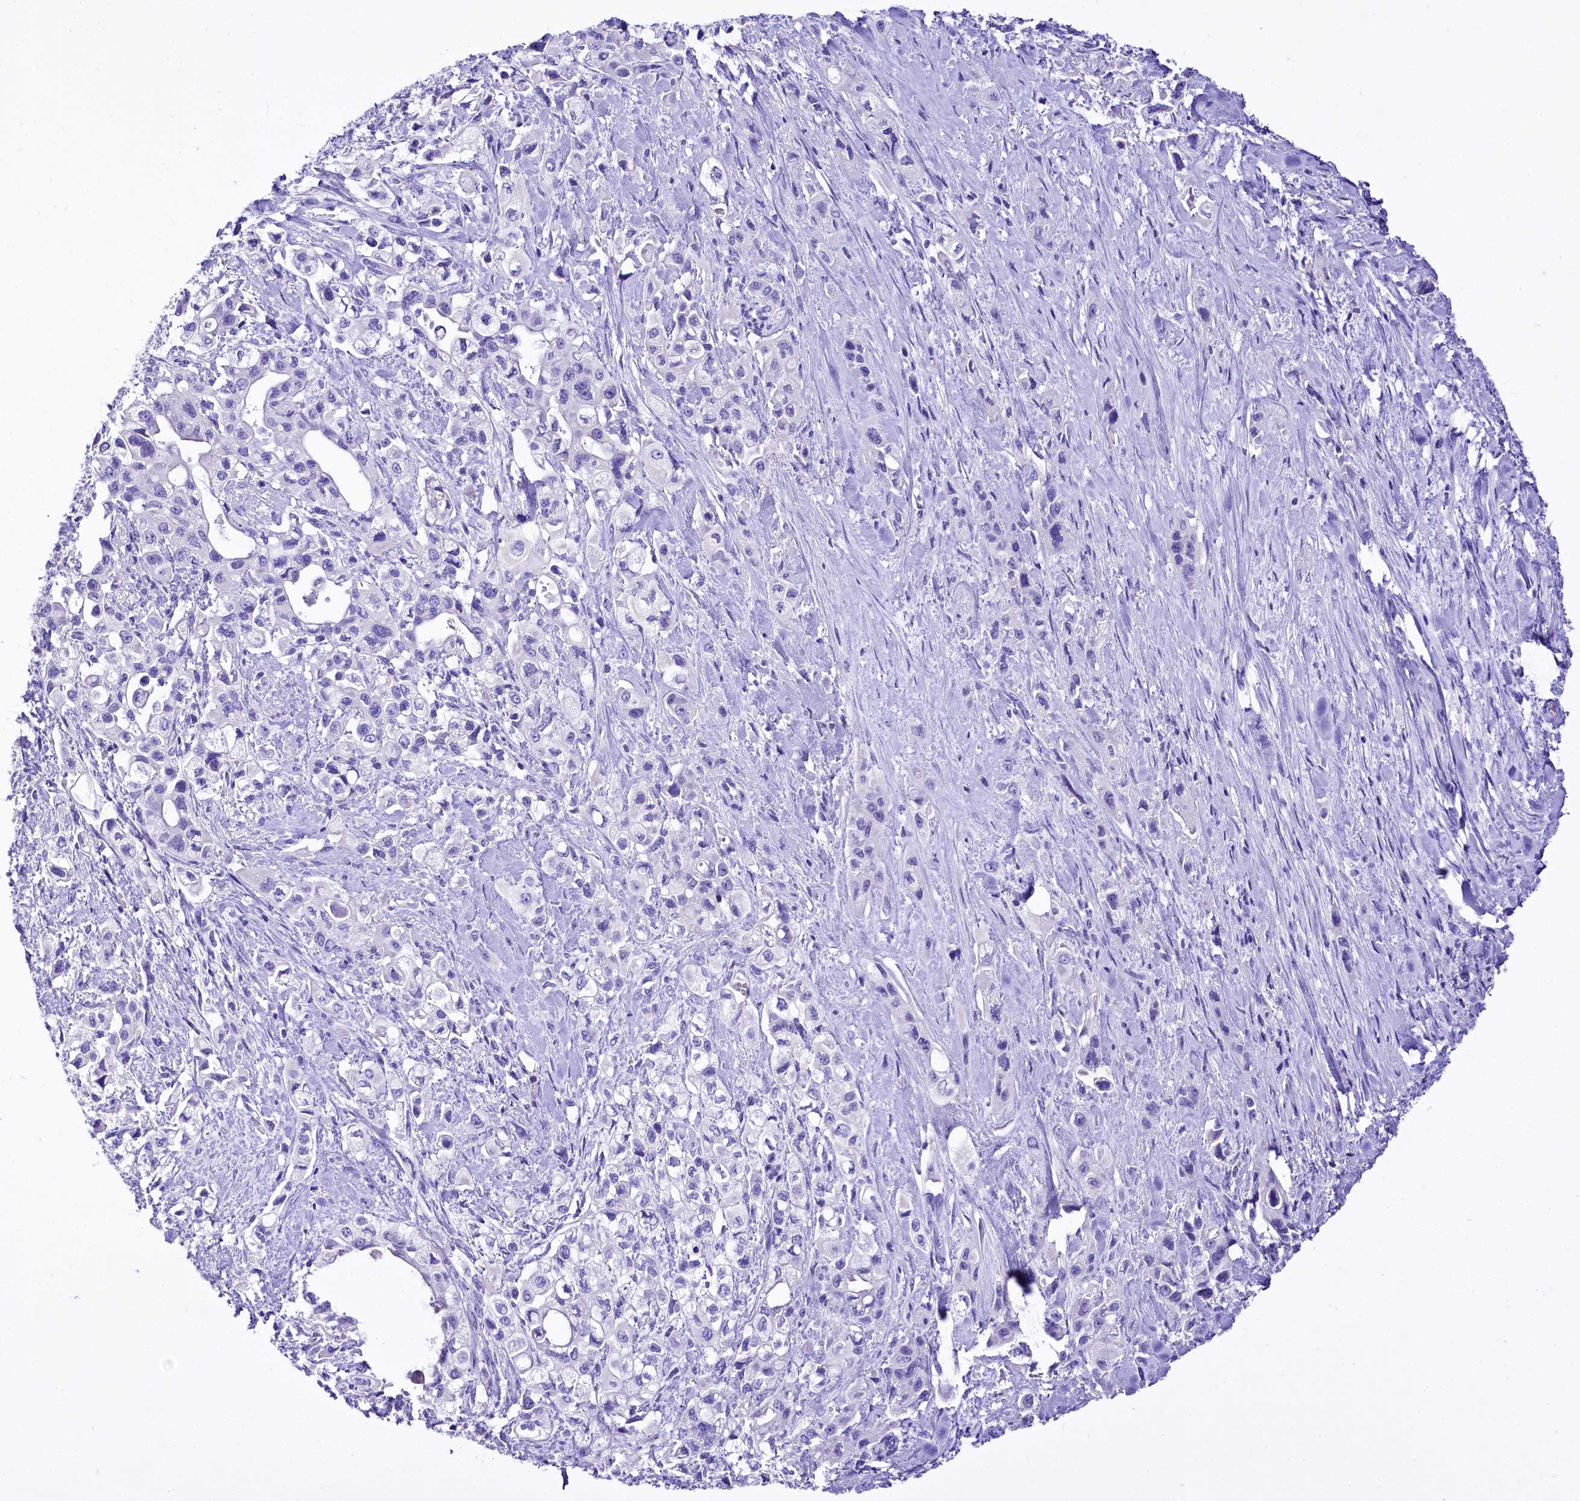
{"staining": {"intensity": "negative", "quantity": "none", "location": "none"}, "tissue": "pancreatic cancer", "cell_type": "Tumor cells", "image_type": "cancer", "snomed": [{"axis": "morphology", "description": "Adenocarcinoma, NOS"}, {"axis": "topography", "description": "Pancreas"}], "caption": "The immunohistochemistry image has no significant expression in tumor cells of pancreatic cancer (adenocarcinoma) tissue.", "gene": "A2ML1", "patient": {"sex": "female", "age": 66}}